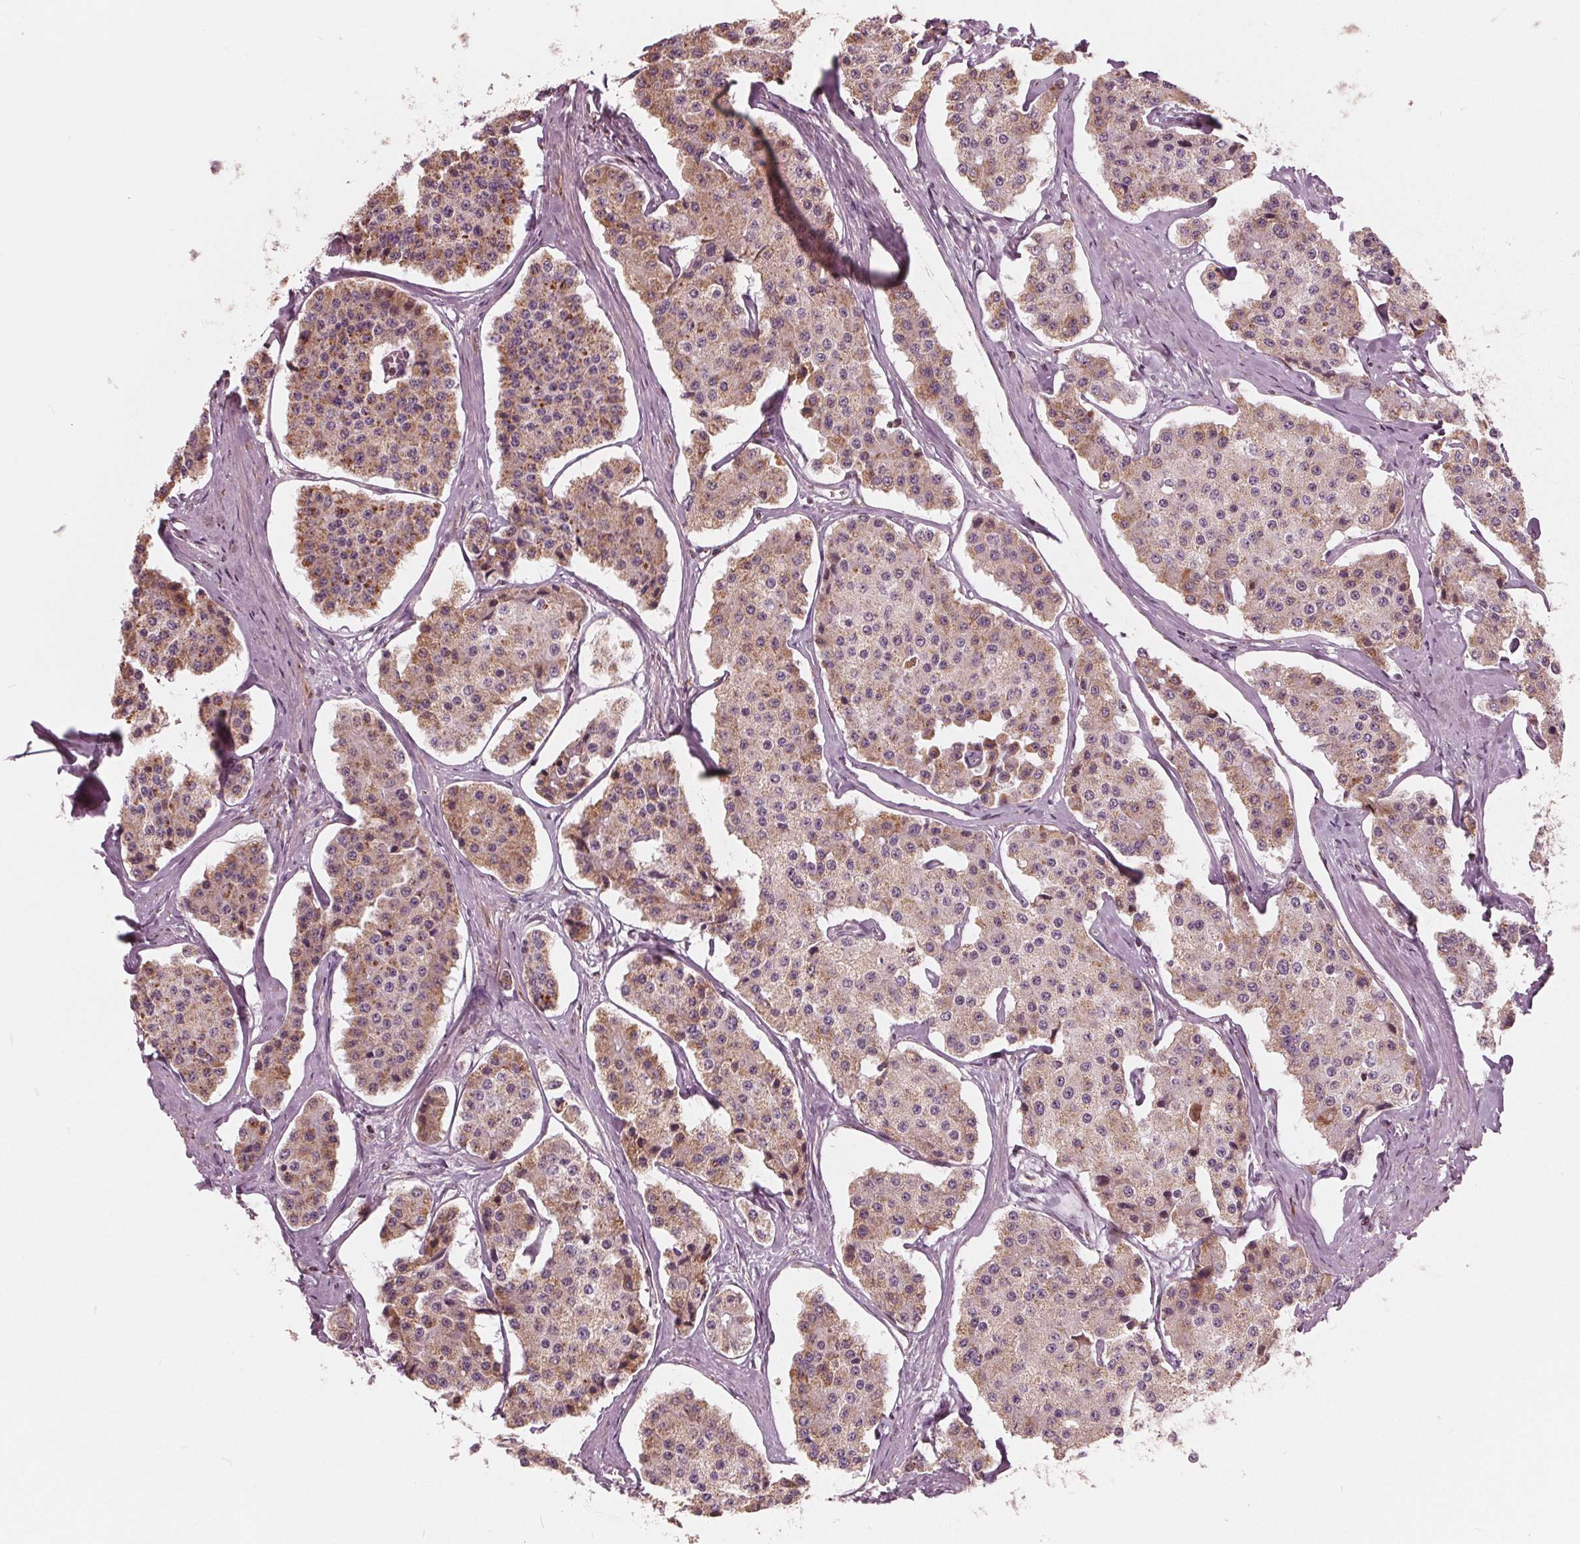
{"staining": {"intensity": "weak", "quantity": "25%-75%", "location": "cytoplasmic/membranous"}, "tissue": "carcinoid", "cell_type": "Tumor cells", "image_type": "cancer", "snomed": [{"axis": "morphology", "description": "Carcinoid, malignant, NOS"}, {"axis": "topography", "description": "Small intestine"}], "caption": "Immunohistochemistry image of neoplastic tissue: human carcinoid (malignant) stained using immunohistochemistry displays low levels of weak protein expression localized specifically in the cytoplasmic/membranous of tumor cells, appearing as a cytoplasmic/membranous brown color.", "gene": "DCAF4L2", "patient": {"sex": "female", "age": 65}}